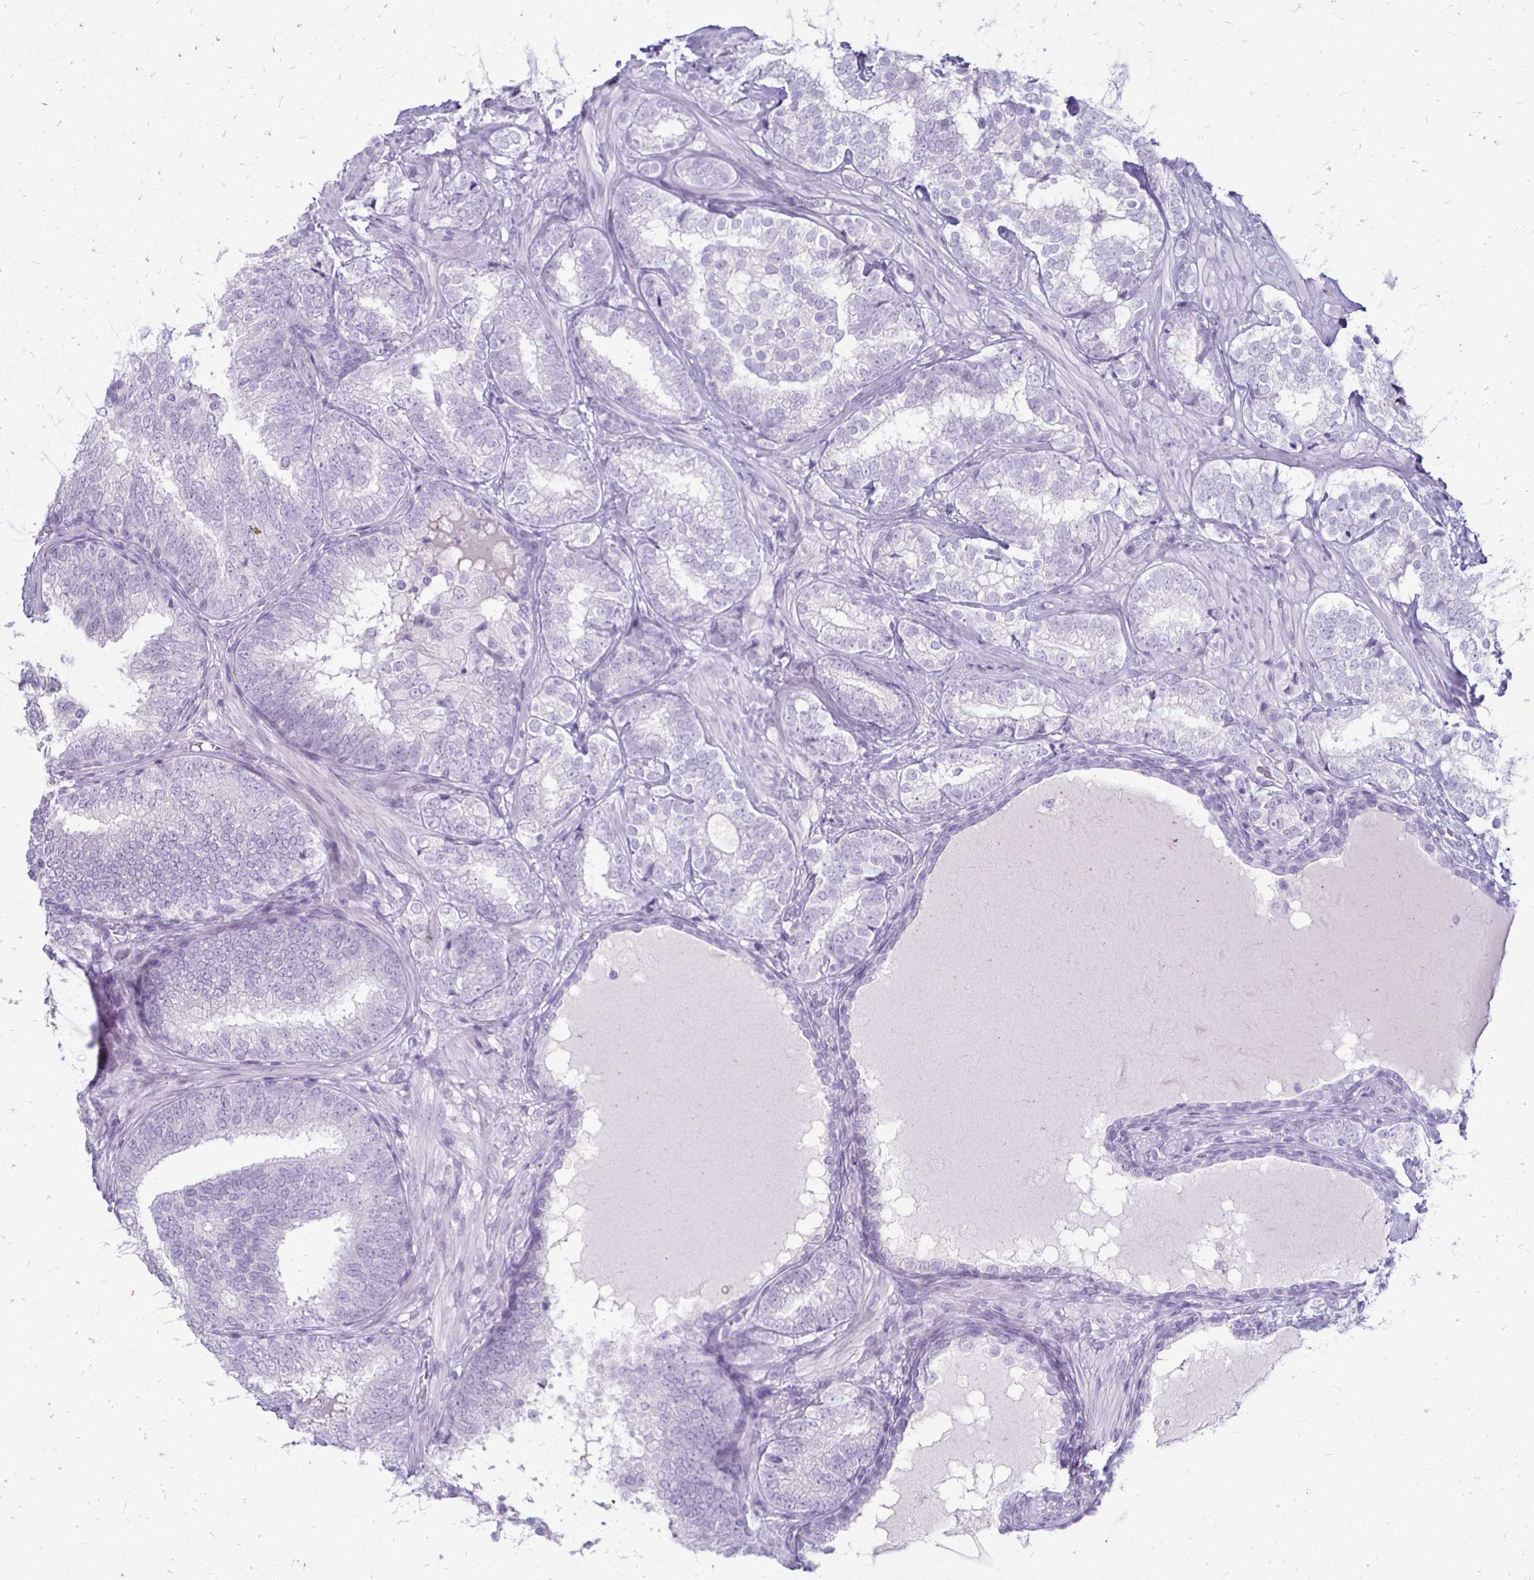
{"staining": {"intensity": "negative", "quantity": "none", "location": "none"}, "tissue": "prostate cancer", "cell_type": "Tumor cells", "image_type": "cancer", "snomed": [{"axis": "morphology", "description": "Adenocarcinoma, High grade"}, {"axis": "topography", "description": "Prostate"}], "caption": "An image of prostate cancer stained for a protein demonstrates no brown staining in tumor cells.", "gene": "RYR1", "patient": {"sex": "male", "age": 72}}